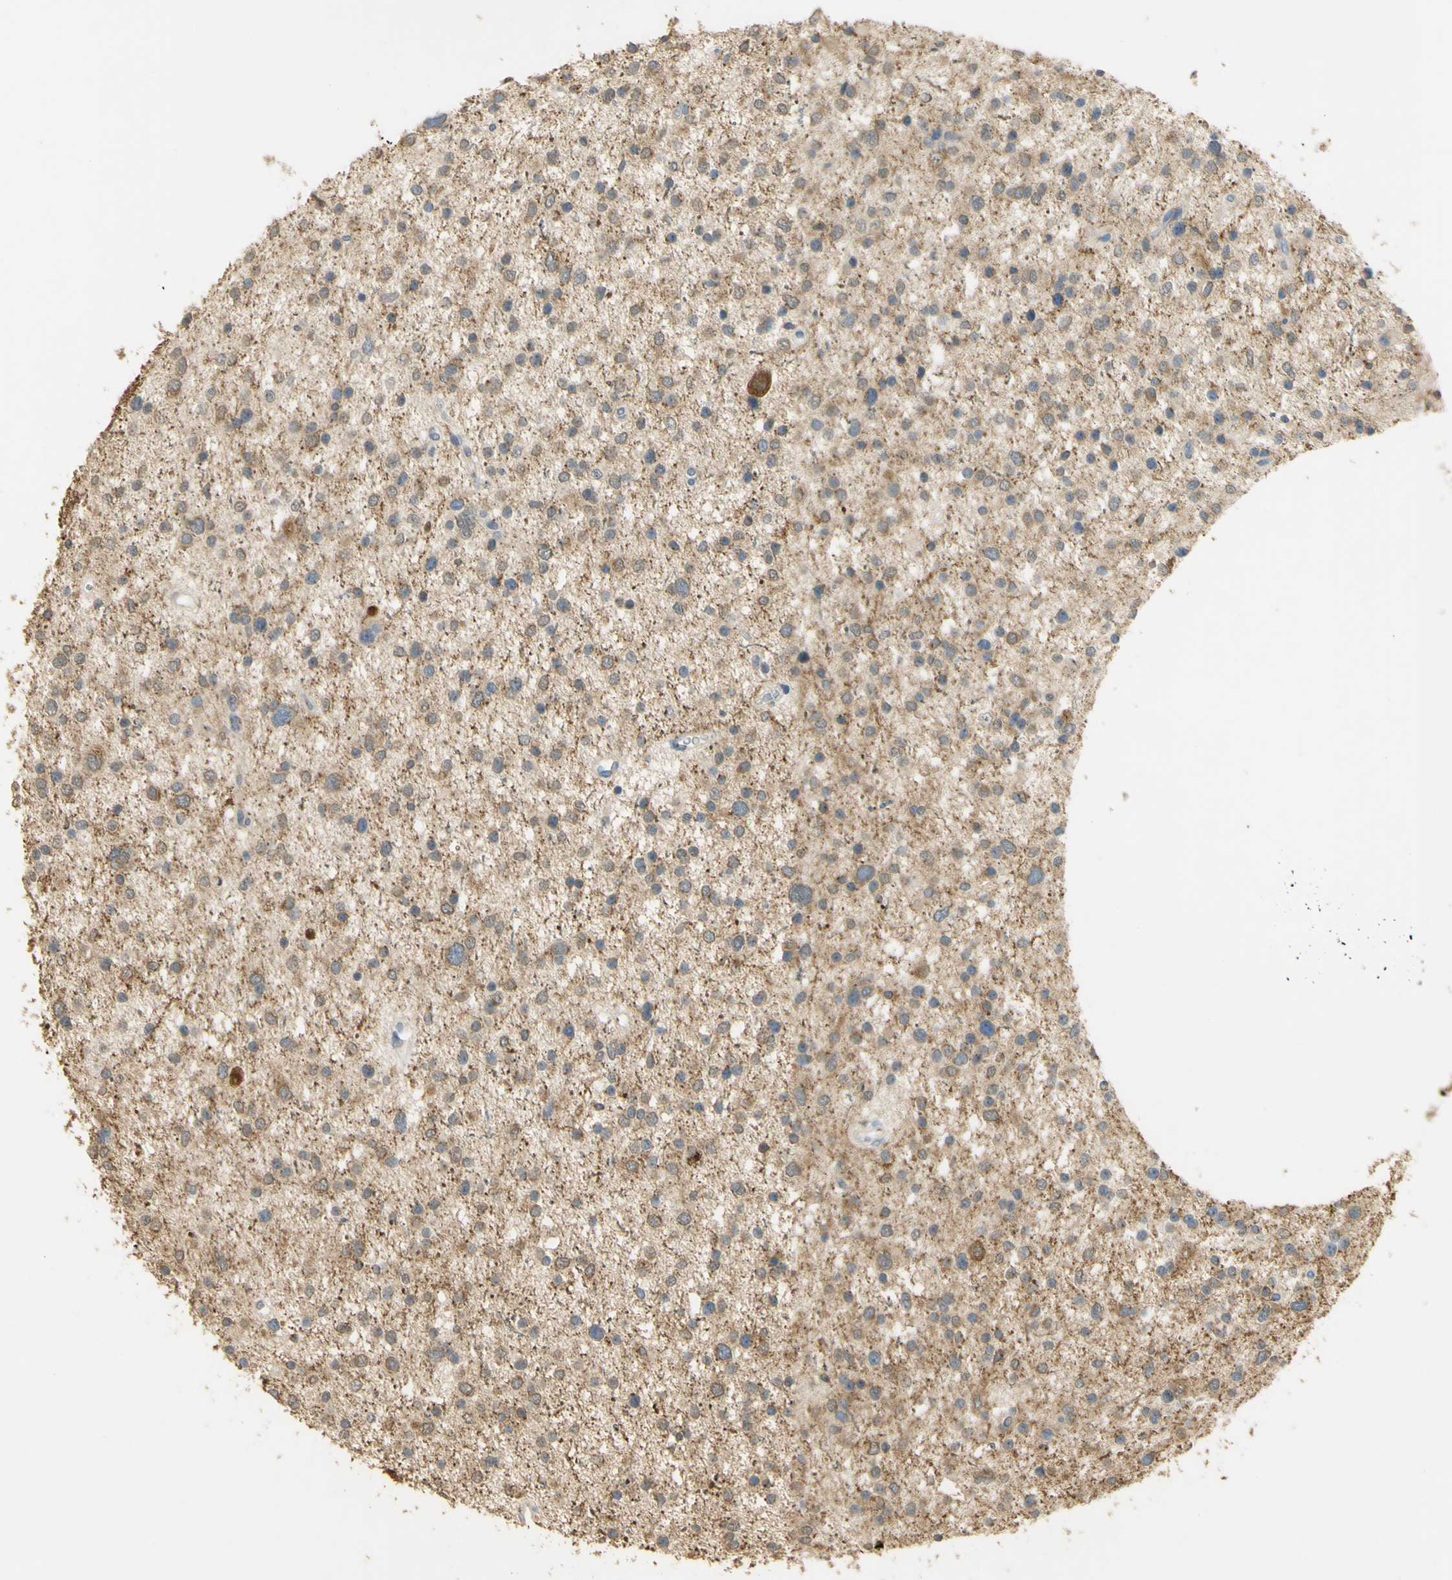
{"staining": {"intensity": "moderate", "quantity": "<25%", "location": "cytoplasmic/membranous"}, "tissue": "glioma", "cell_type": "Tumor cells", "image_type": "cancer", "snomed": [{"axis": "morphology", "description": "Glioma, malignant, Low grade"}, {"axis": "topography", "description": "Brain"}], "caption": "Immunohistochemical staining of human malignant low-grade glioma exhibits low levels of moderate cytoplasmic/membranous protein expression in about <25% of tumor cells. Nuclei are stained in blue.", "gene": "PAK1", "patient": {"sex": "female", "age": 37}}